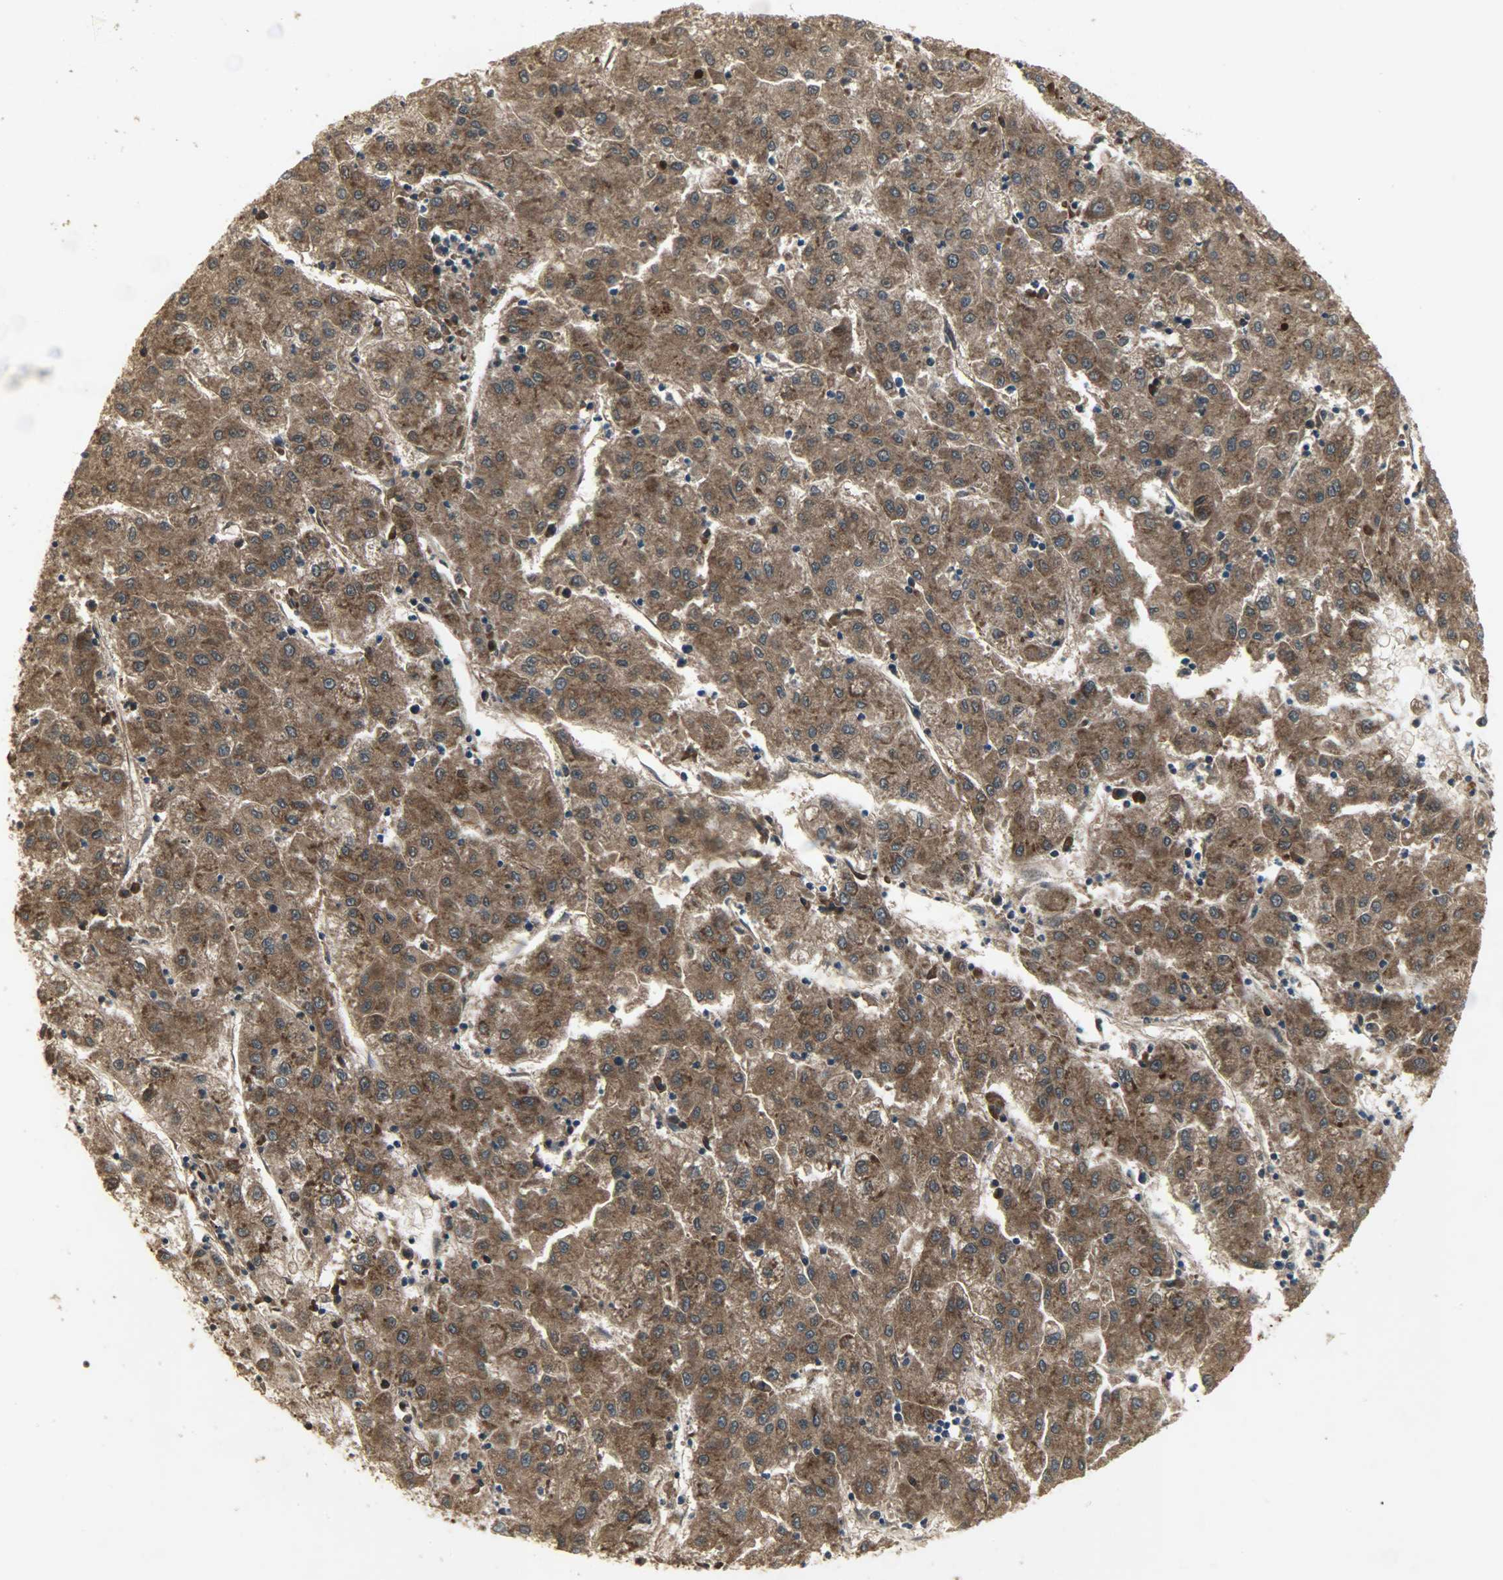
{"staining": {"intensity": "strong", "quantity": ">75%", "location": "cytoplasmic/membranous"}, "tissue": "liver cancer", "cell_type": "Tumor cells", "image_type": "cancer", "snomed": [{"axis": "morphology", "description": "Carcinoma, Hepatocellular, NOS"}, {"axis": "topography", "description": "Liver"}], "caption": "Liver cancer stained with a brown dye exhibits strong cytoplasmic/membranous positive positivity in approximately >75% of tumor cells.", "gene": "AMT", "patient": {"sex": "male", "age": 72}}